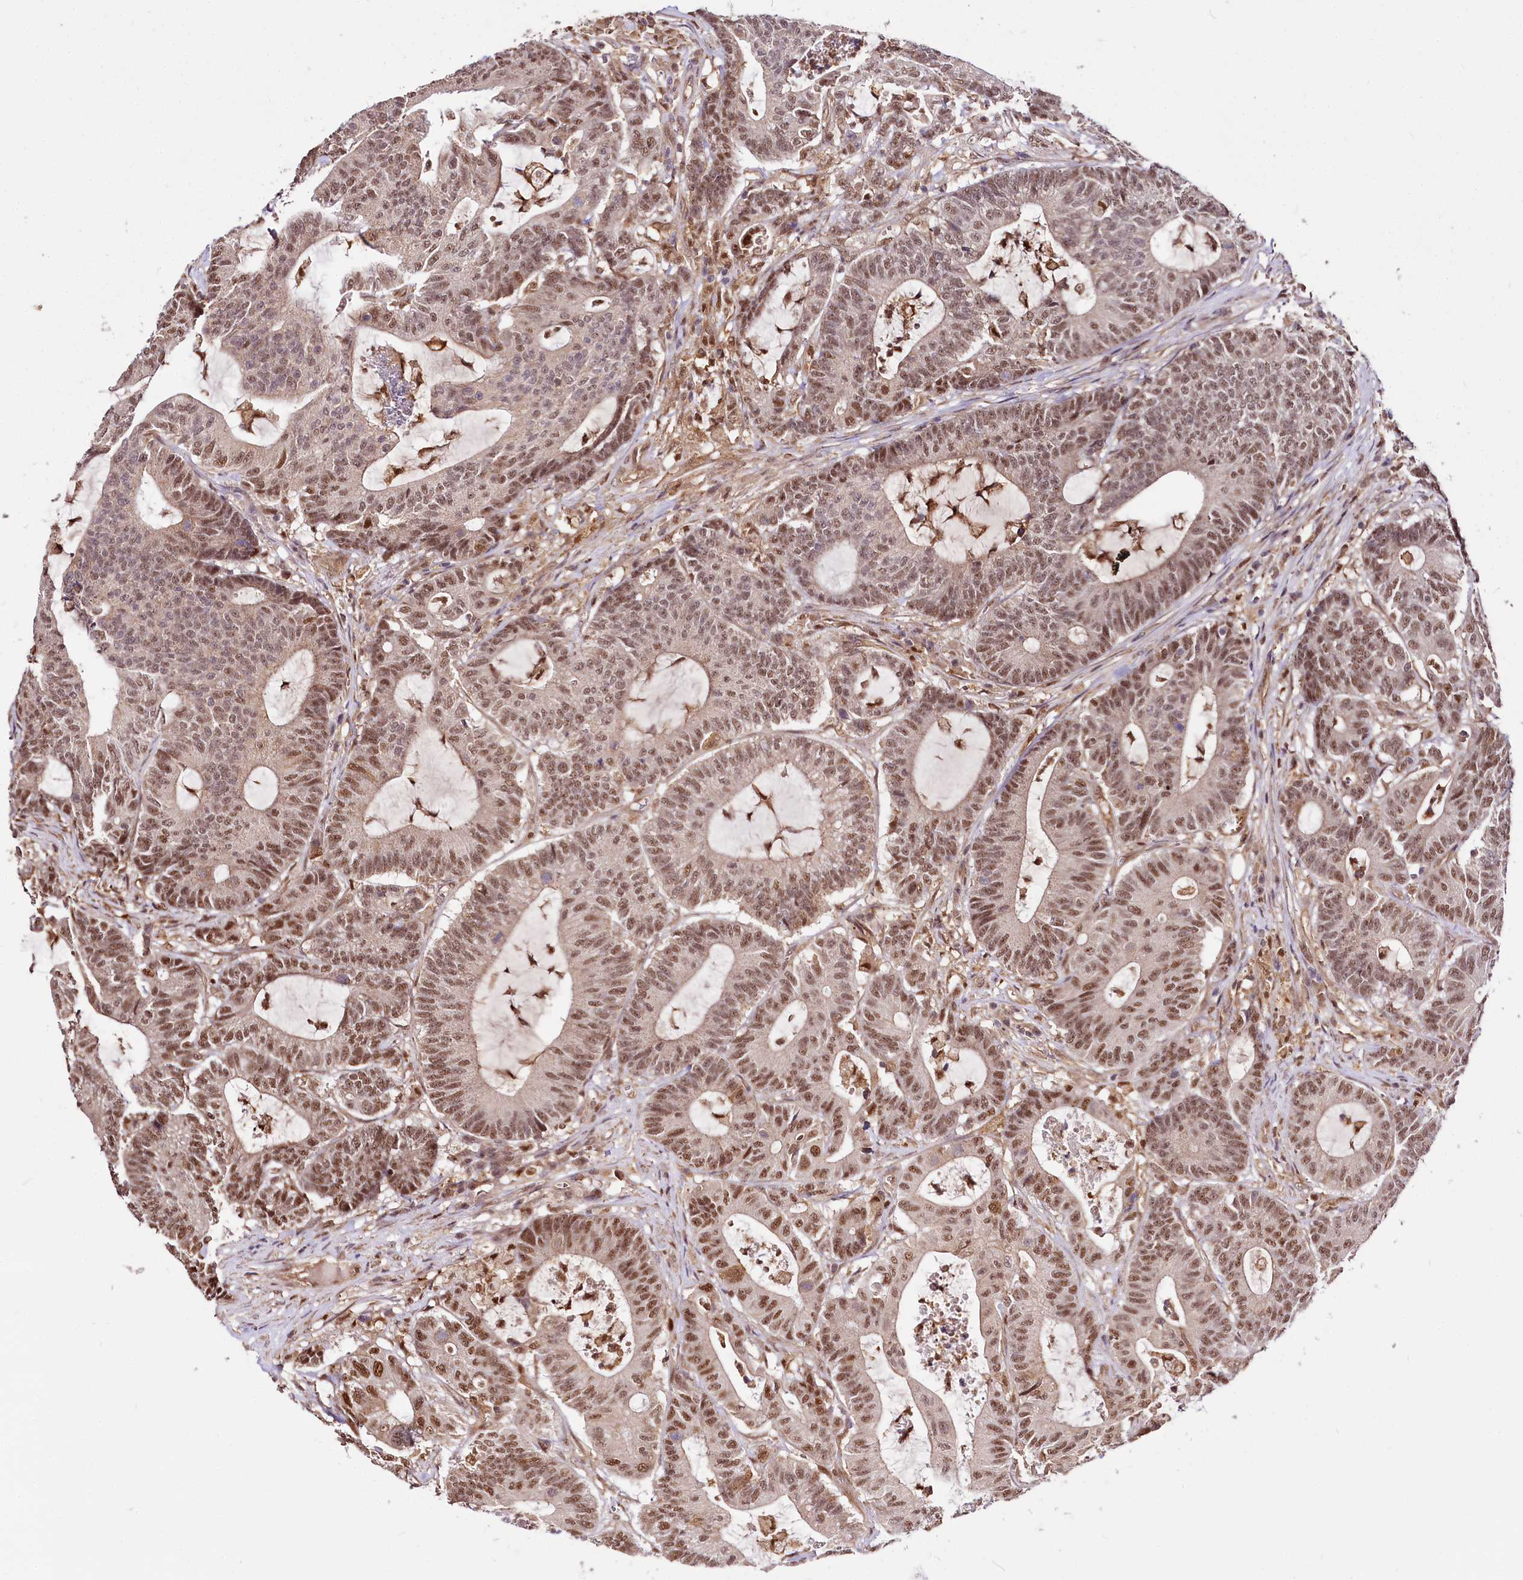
{"staining": {"intensity": "moderate", "quantity": ">75%", "location": "nuclear"}, "tissue": "colorectal cancer", "cell_type": "Tumor cells", "image_type": "cancer", "snomed": [{"axis": "morphology", "description": "Adenocarcinoma, NOS"}, {"axis": "topography", "description": "Colon"}], "caption": "This histopathology image exhibits colorectal adenocarcinoma stained with IHC to label a protein in brown. The nuclear of tumor cells show moderate positivity for the protein. Nuclei are counter-stained blue.", "gene": "GNL3L", "patient": {"sex": "female", "age": 84}}